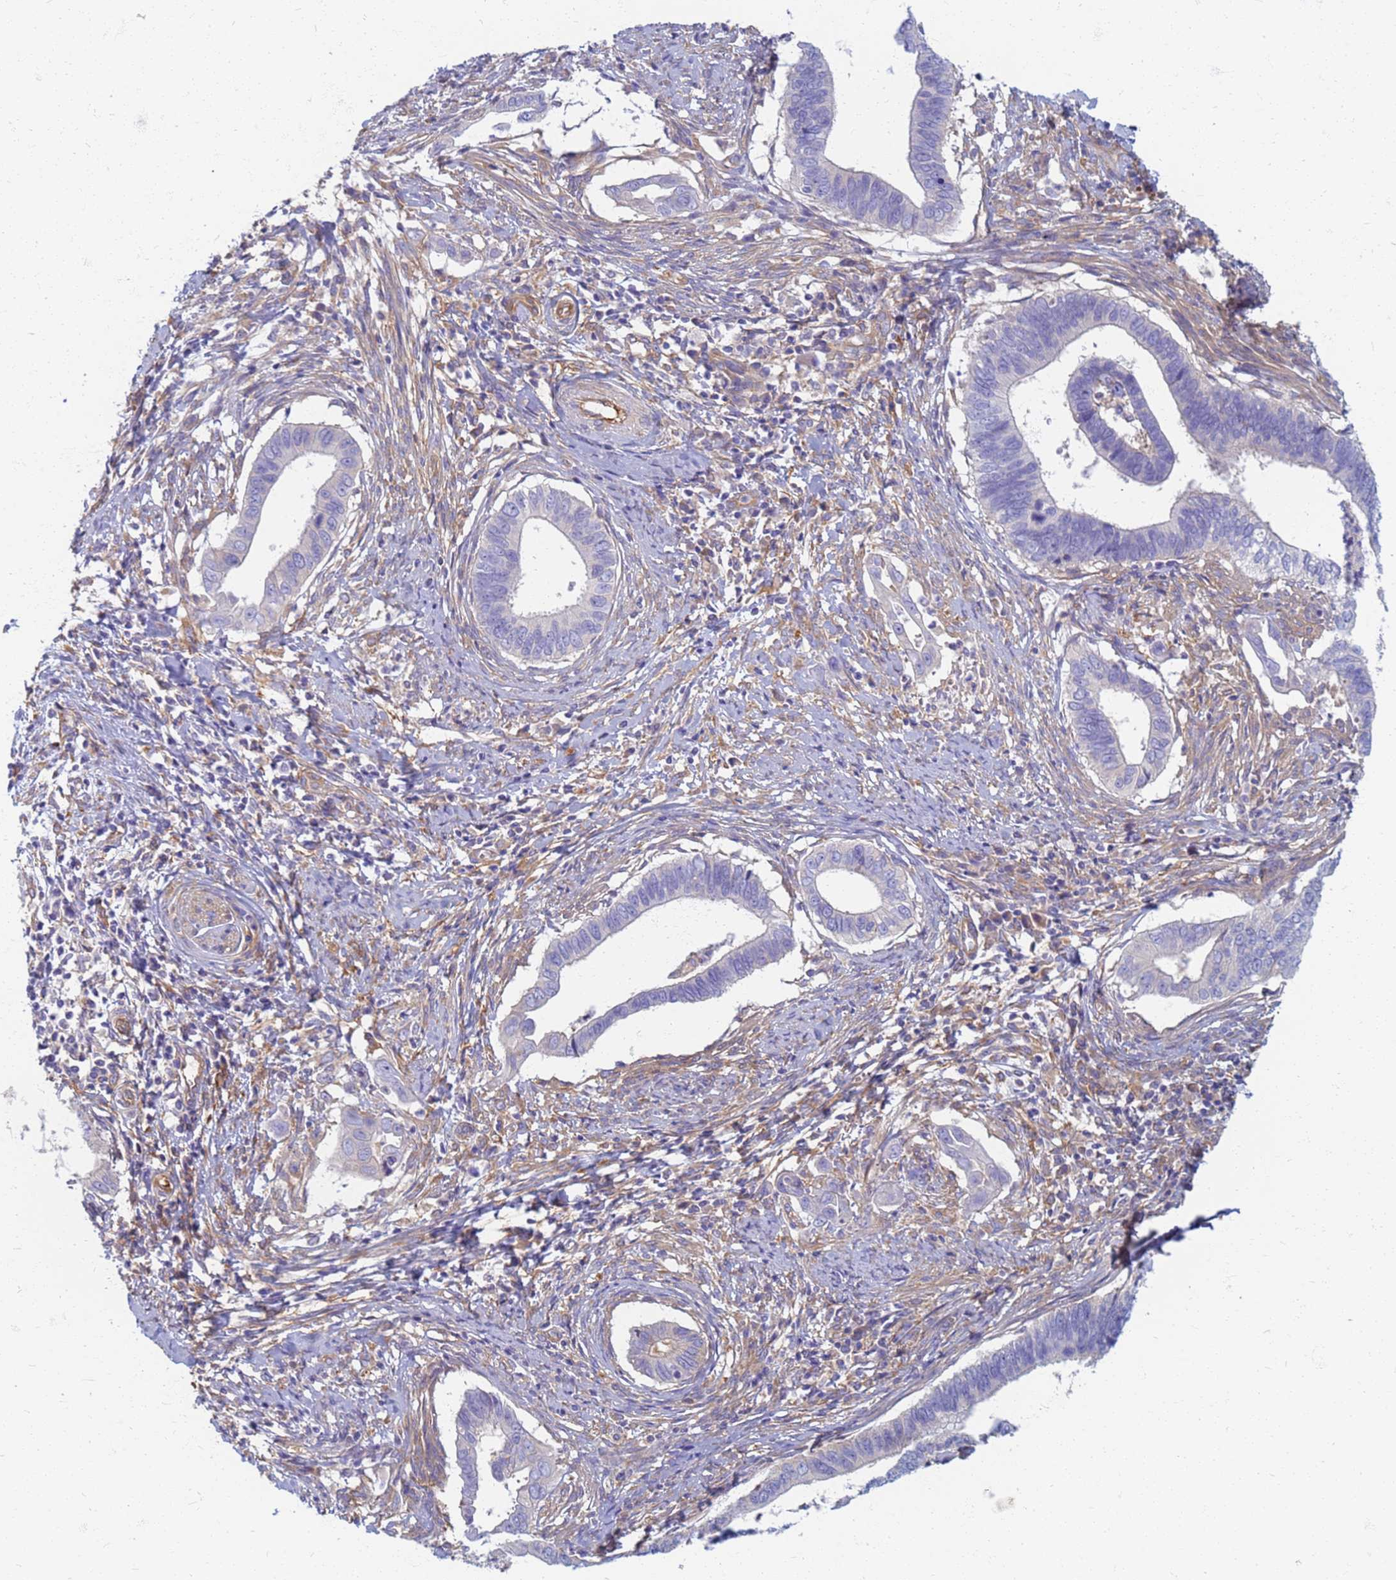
{"staining": {"intensity": "negative", "quantity": "none", "location": "none"}, "tissue": "cervical cancer", "cell_type": "Tumor cells", "image_type": "cancer", "snomed": [{"axis": "morphology", "description": "Adenocarcinoma, NOS"}, {"axis": "topography", "description": "Cervix"}], "caption": "Histopathology image shows no significant protein positivity in tumor cells of cervical cancer (adenocarcinoma).", "gene": "EEA1", "patient": {"sex": "female", "age": 42}}